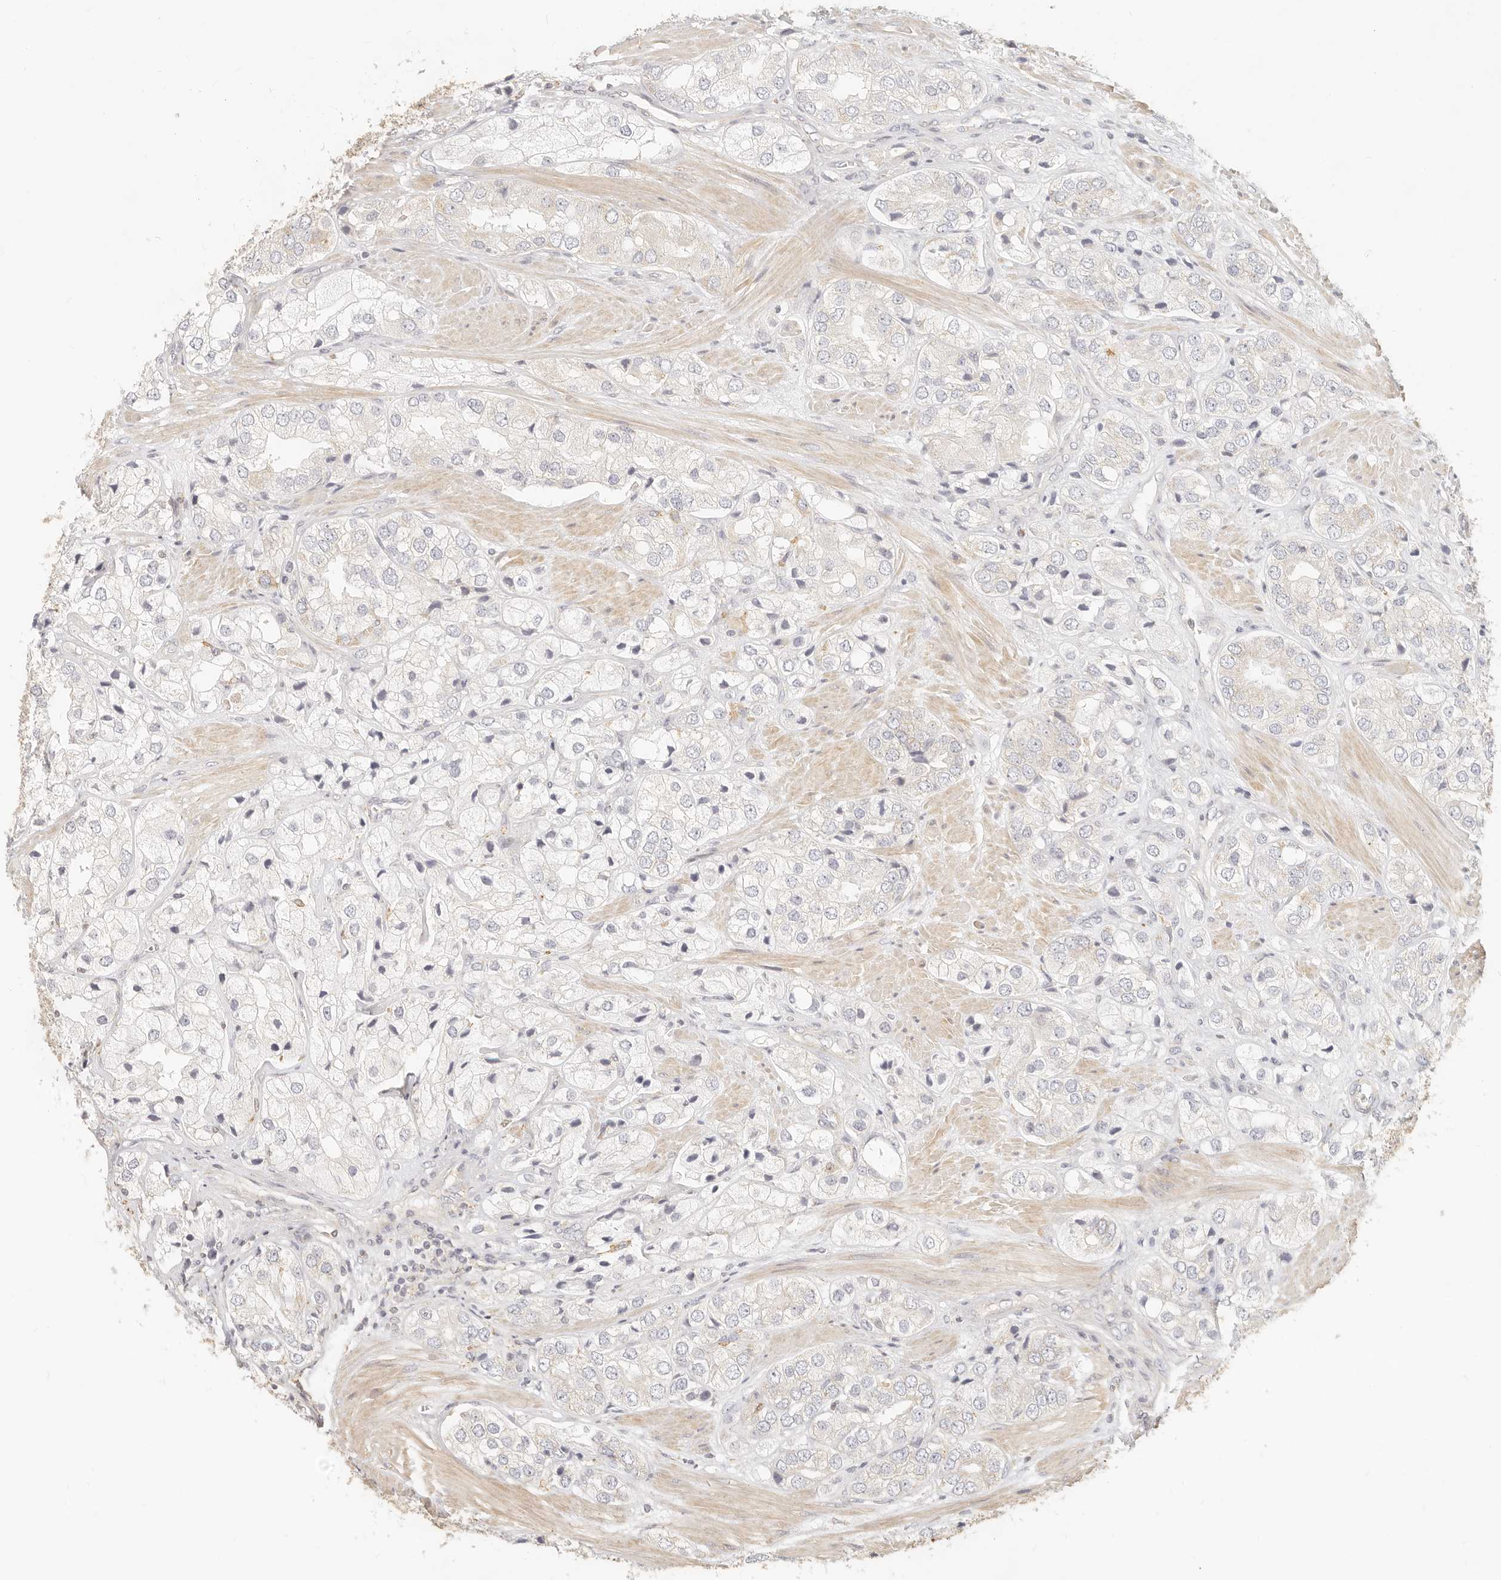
{"staining": {"intensity": "negative", "quantity": "none", "location": "none"}, "tissue": "prostate cancer", "cell_type": "Tumor cells", "image_type": "cancer", "snomed": [{"axis": "morphology", "description": "Adenocarcinoma, High grade"}, {"axis": "topography", "description": "Prostate"}], "caption": "A high-resolution photomicrograph shows IHC staining of prostate high-grade adenocarcinoma, which exhibits no significant staining in tumor cells.", "gene": "CNMD", "patient": {"sex": "male", "age": 50}}